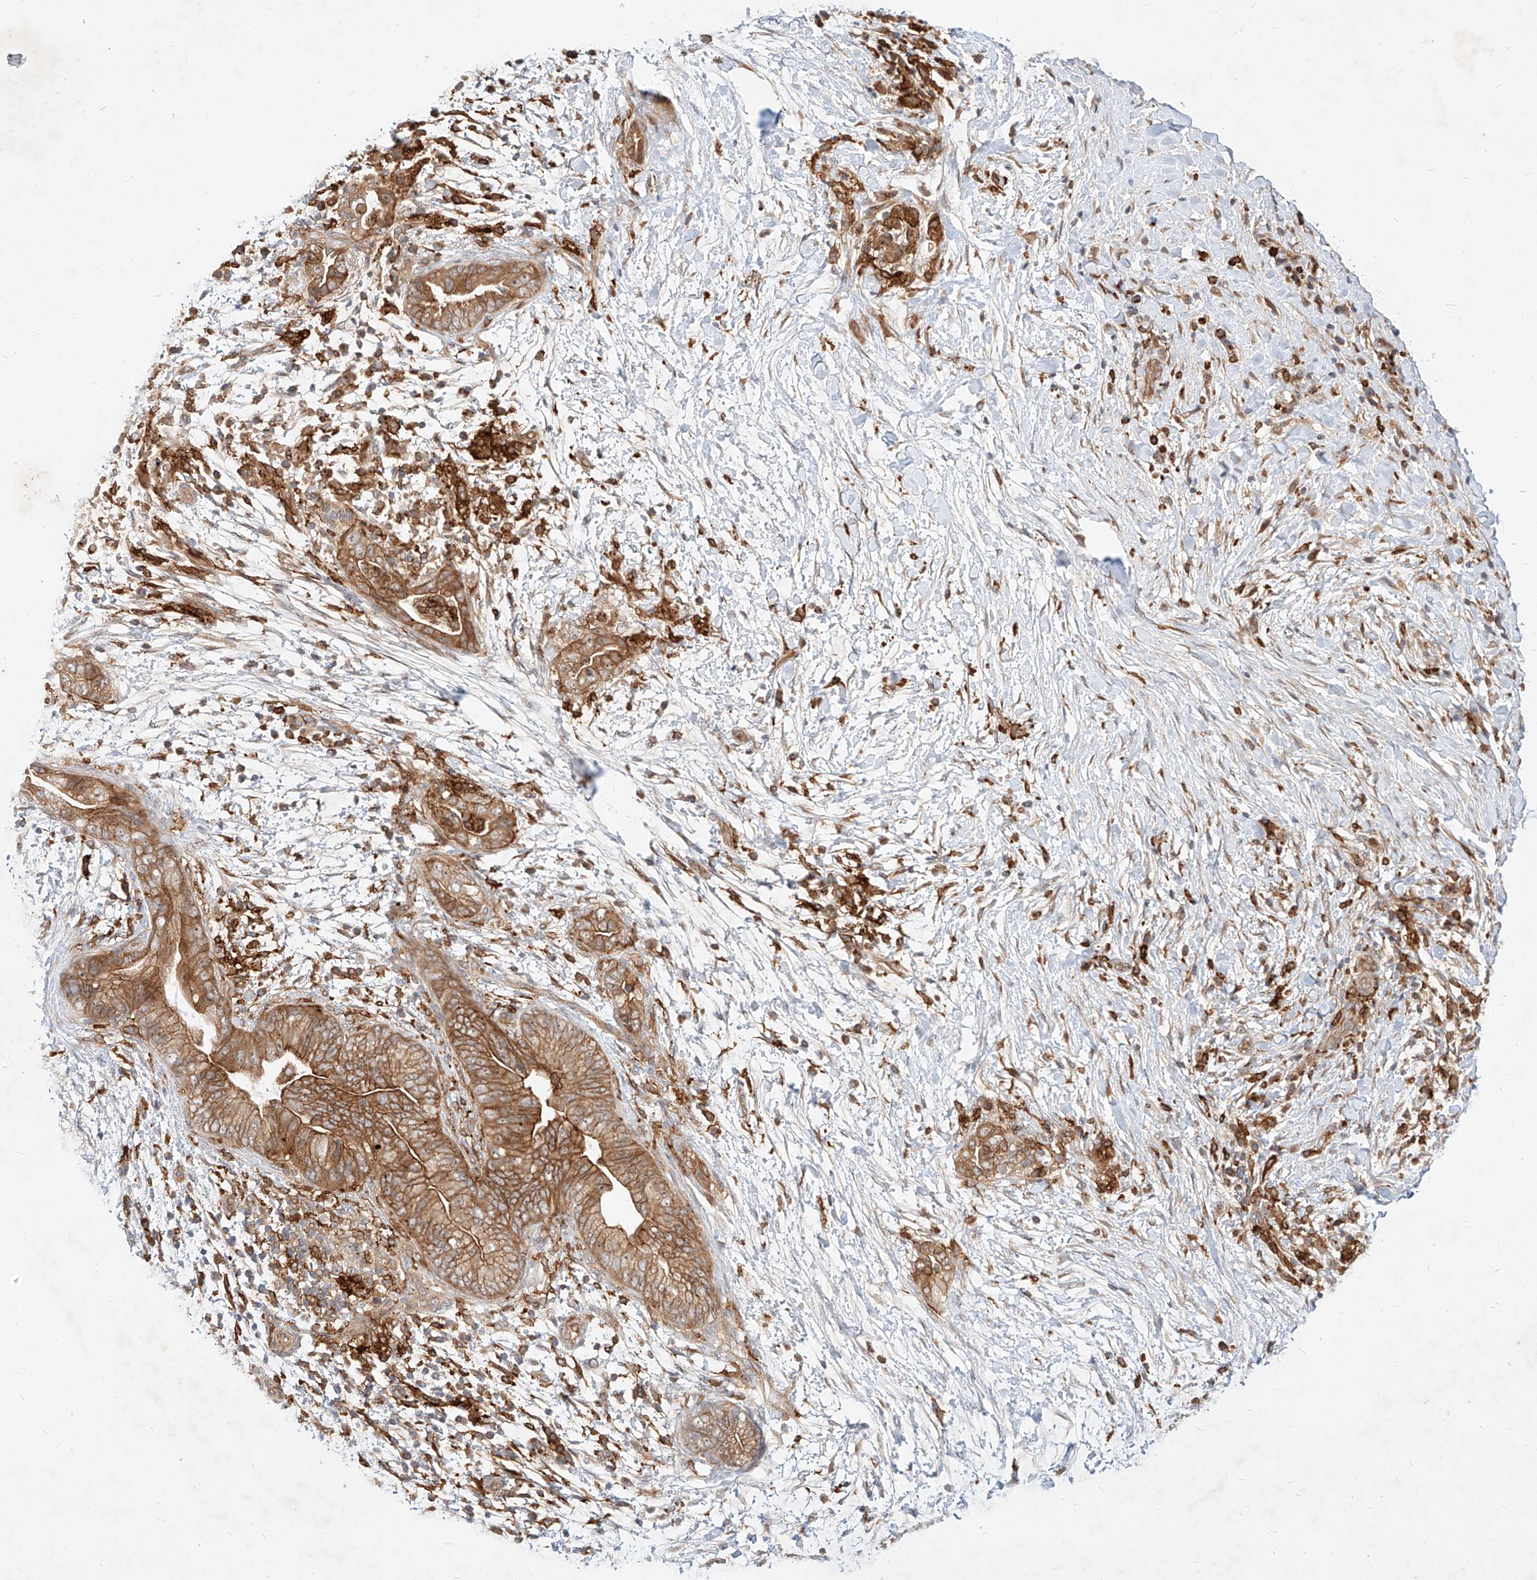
{"staining": {"intensity": "moderate", "quantity": ">75%", "location": "cytoplasmic/membranous"}, "tissue": "pancreatic cancer", "cell_type": "Tumor cells", "image_type": "cancer", "snomed": [{"axis": "morphology", "description": "Adenocarcinoma, NOS"}, {"axis": "topography", "description": "Pancreas"}], "caption": "High-power microscopy captured an immunohistochemistry (IHC) micrograph of pancreatic cancer (adenocarcinoma), revealing moderate cytoplasmic/membranous expression in about >75% of tumor cells.", "gene": "NFAM1", "patient": {"sex": "male", "age": 75}}